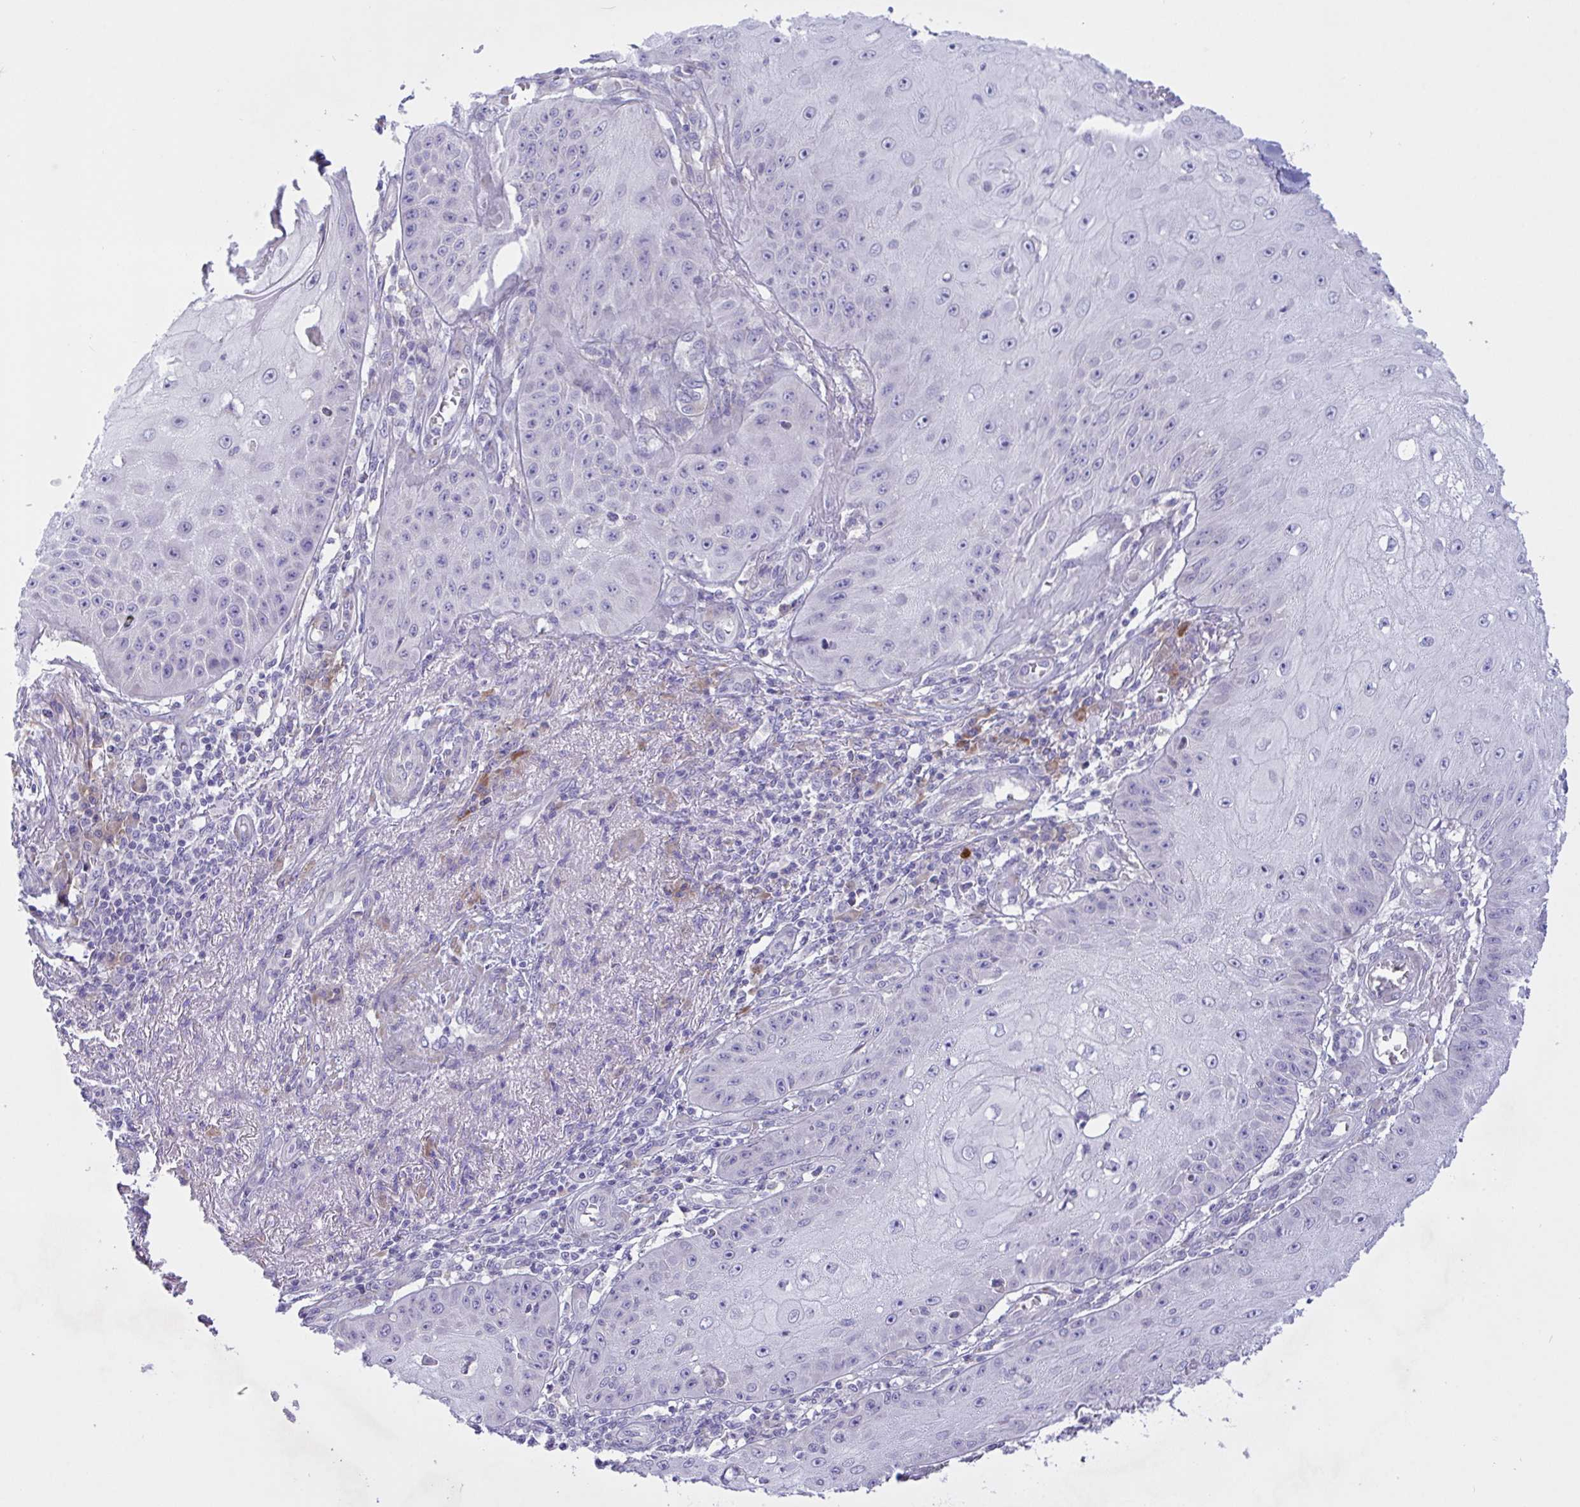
{"staining": {"intensity": "negative", "quantity": "none", "location": "none"}, "tissue": "skin cancer", "cell_type": "Tumor cells", "image_type": "cancer", "snomed": [{"axis": "morphology", "description": "Squamous cell carcinoma, NOS"}, {"axis": "topography", "description": "Skin"}], "caption": "An IHC micrograph of squamous cell carcinoma (skin) is shown. There is no staining in tumor cells of squamous cell carcinoma (skin). Brightfield microscopy of immunohistochemistry stained with DAB (3,3'-diaminobenzidine) (brown) and hematoxylin (blue), captured at high magnification.", "gene": "FAM86B1", "patient": {"sex": "male", "age": 70}}